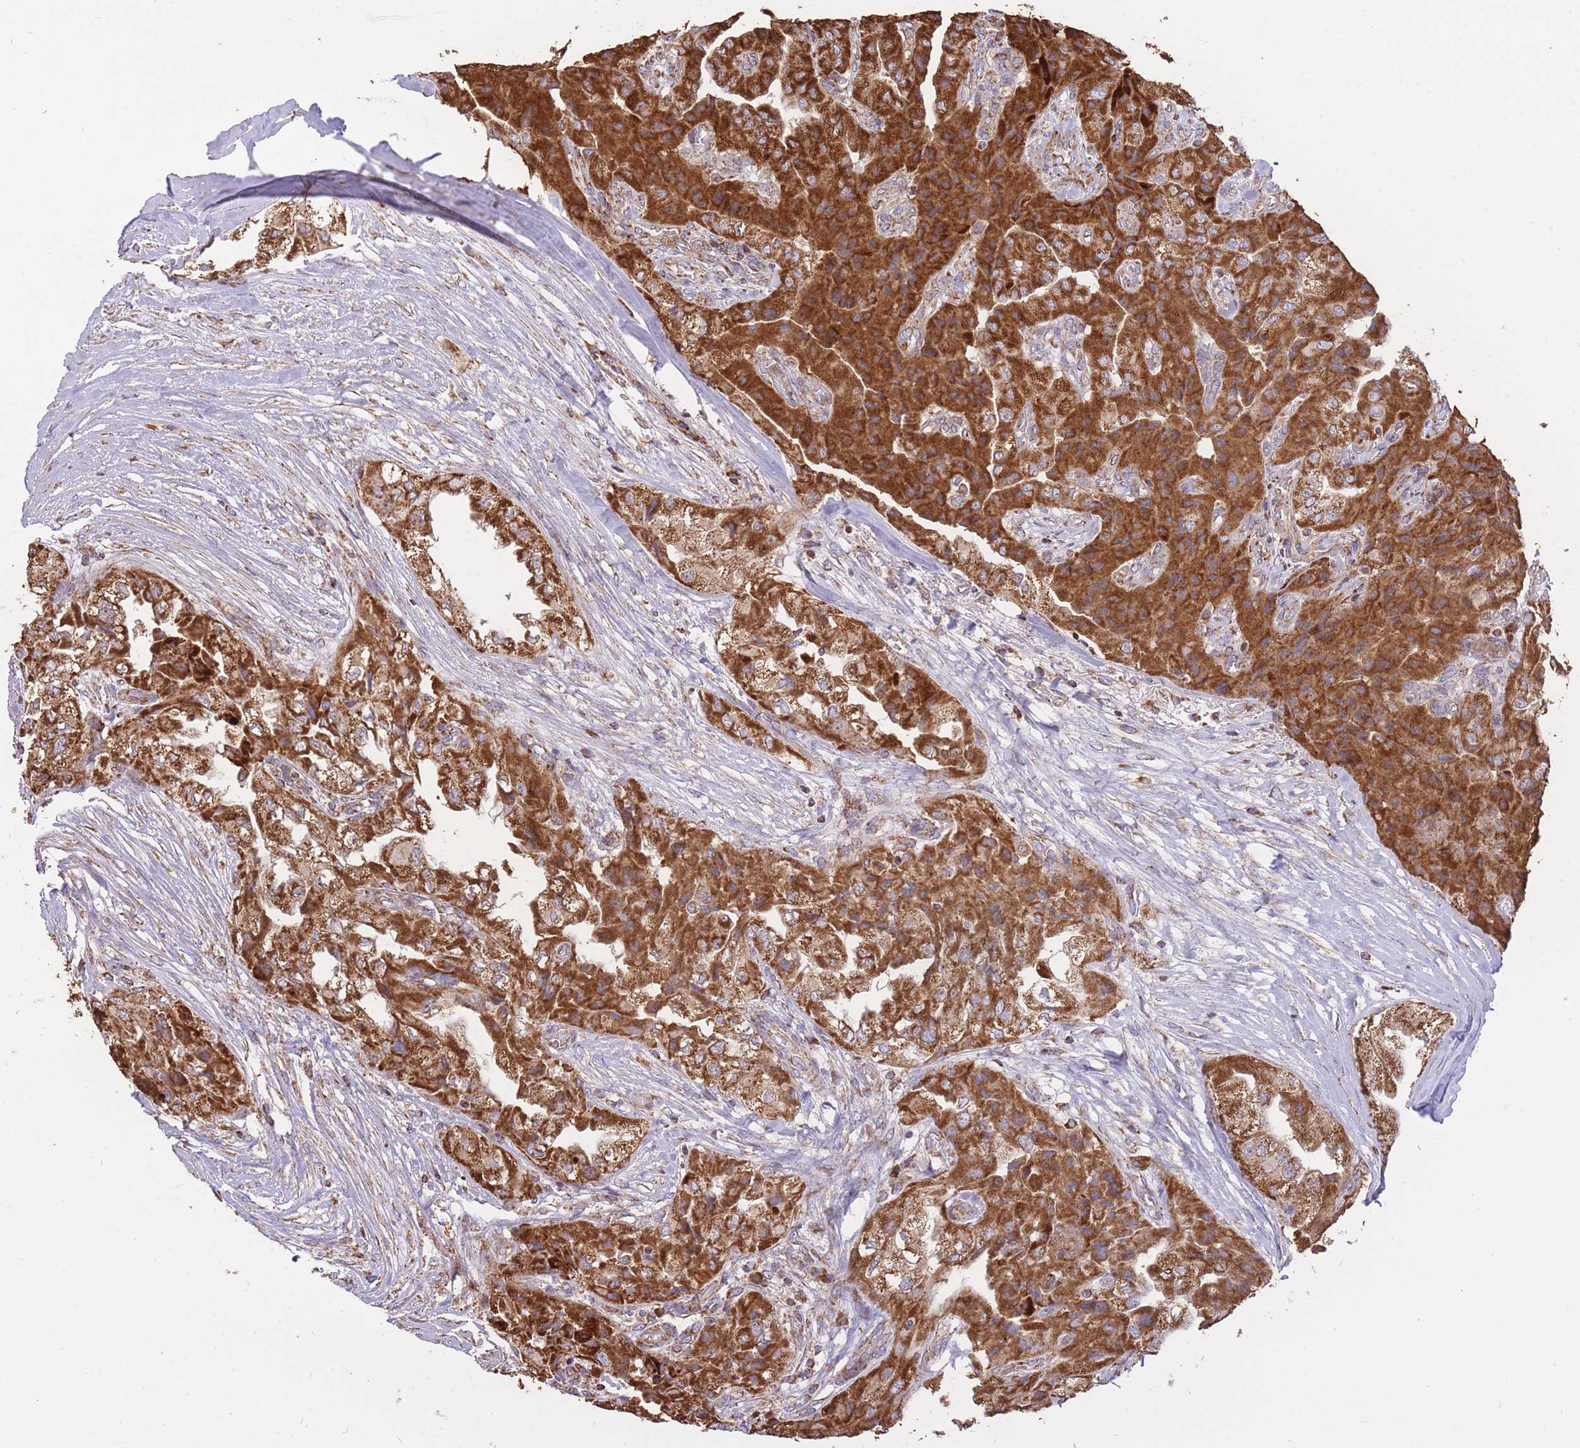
{"staining": {"intensity": "strong", "quantity": ">75%", "location": "cytoplasmic/membranous"}, "tissue": "head and neck cancer", "cell_type": "Tumor cells", "image_type": "cancer", "snomed": [{"axis": "morphology", "description": "Adenocarcinoma, NOS"}, {"axis": "topography", "description": "Head-Neck"}], "caption": "Immunohistochemical staining of human adenocarcinoma (head and neck) shows high levels of strong cytoplasmic/membranous protein expression in approximately >75% of tumor cells. (IHC, brightfield microscopy, high magnification).", "gene": "PREP", "patient": {"sex": "male", "age": 66}}